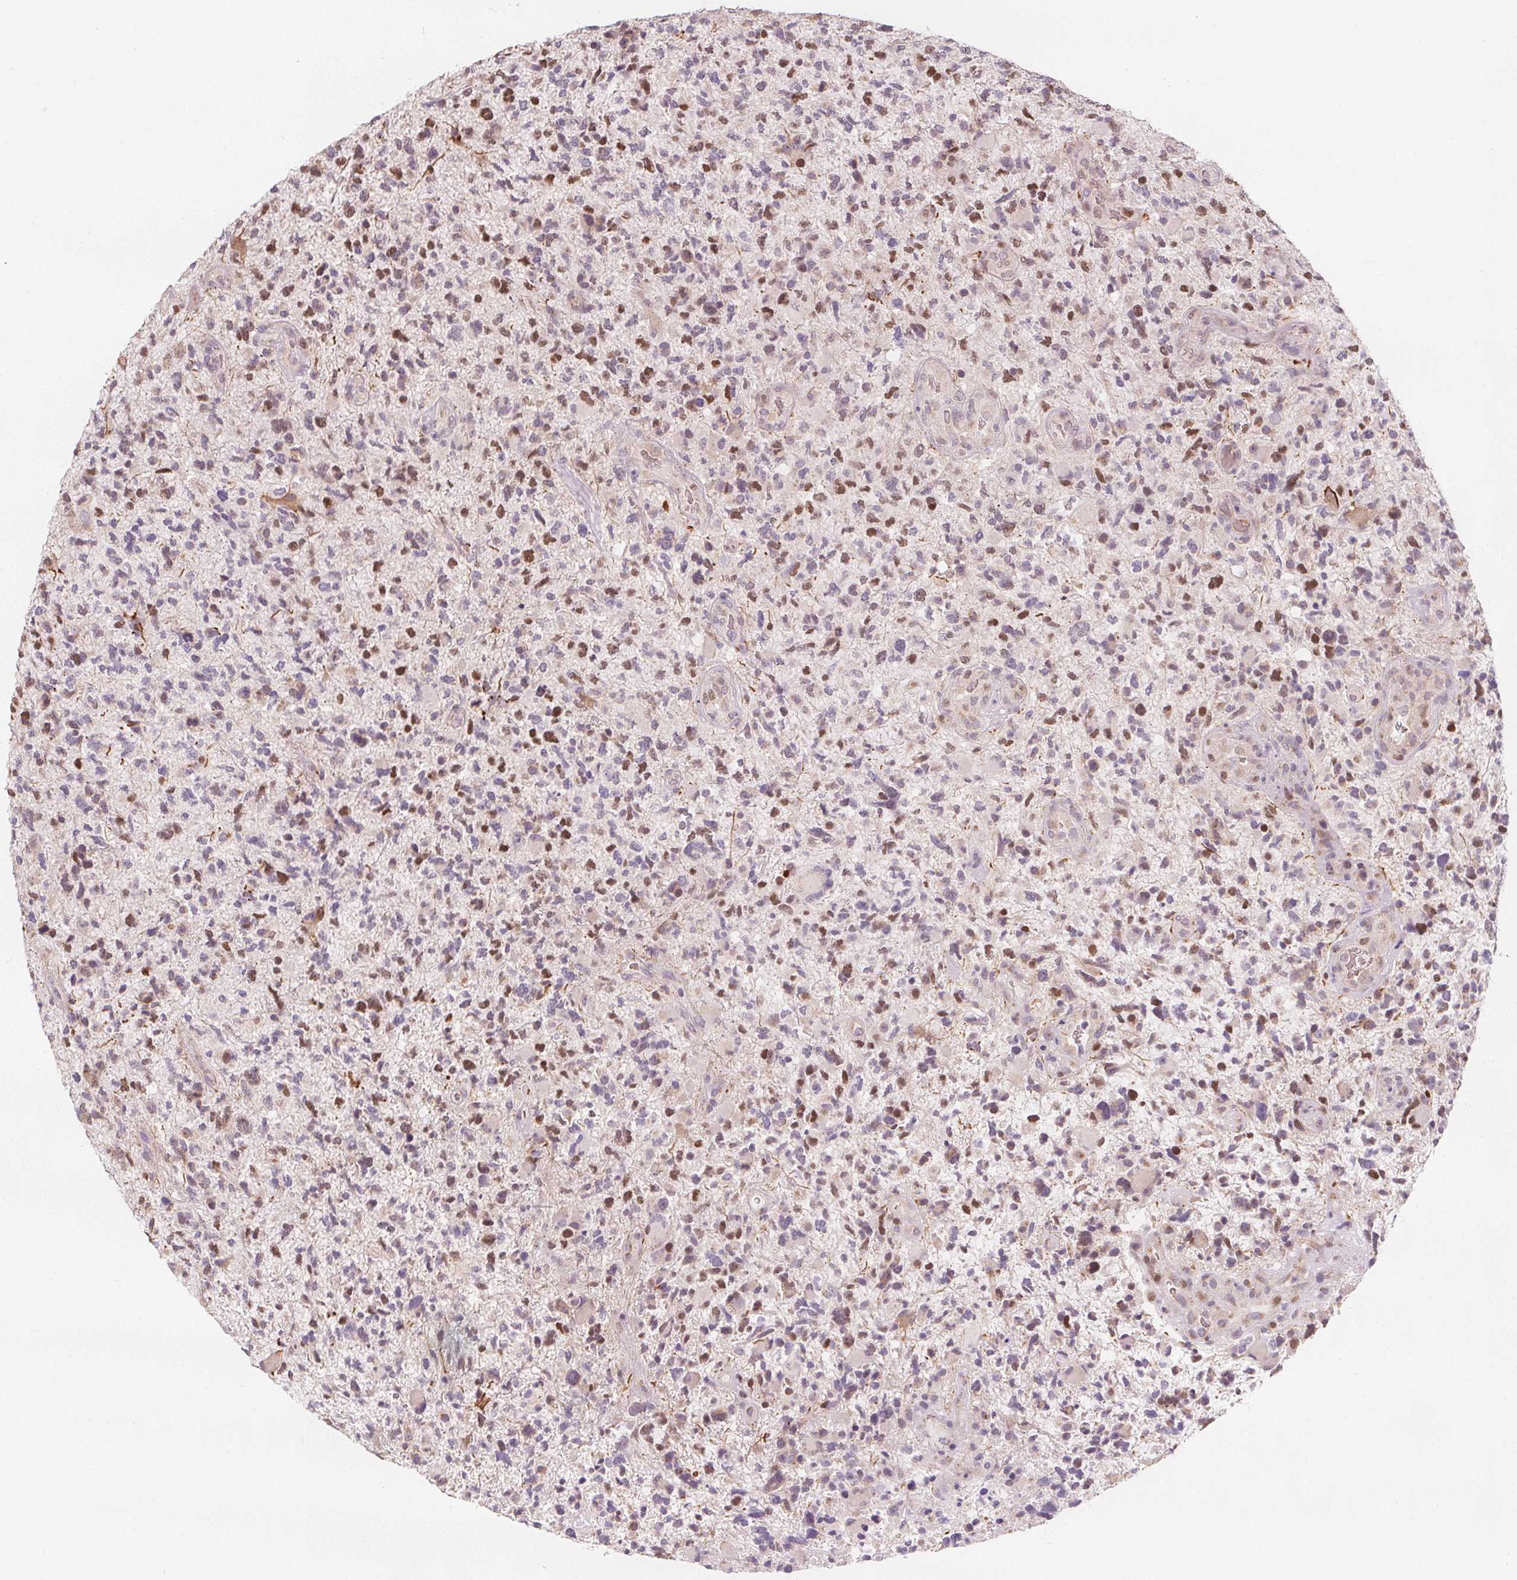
{"staining": {"intensity": "moderate", "quantity": "<25%", "location": "nuclear"}, "tissue": "glioma", "cell_type": "Tumor cells", "image_type": "cancer", "snomed": [{"axis": "morphology", "description": "Glioma, malignant, High grade"}, {"axis": "topography", "description": "Brain"}], "caption": "A high-resolution photomicrograph shows immunohistochemistry staining of glioma, which displays moderate nuclear expression in approximately <25% of tumor cells. (Stains: DAB in brown, nuclei in blue, Microscopy: brightfield microscopy at high magnification).", "gene": "TIPIN", "patient": {"sex": "female", "age": 71}}